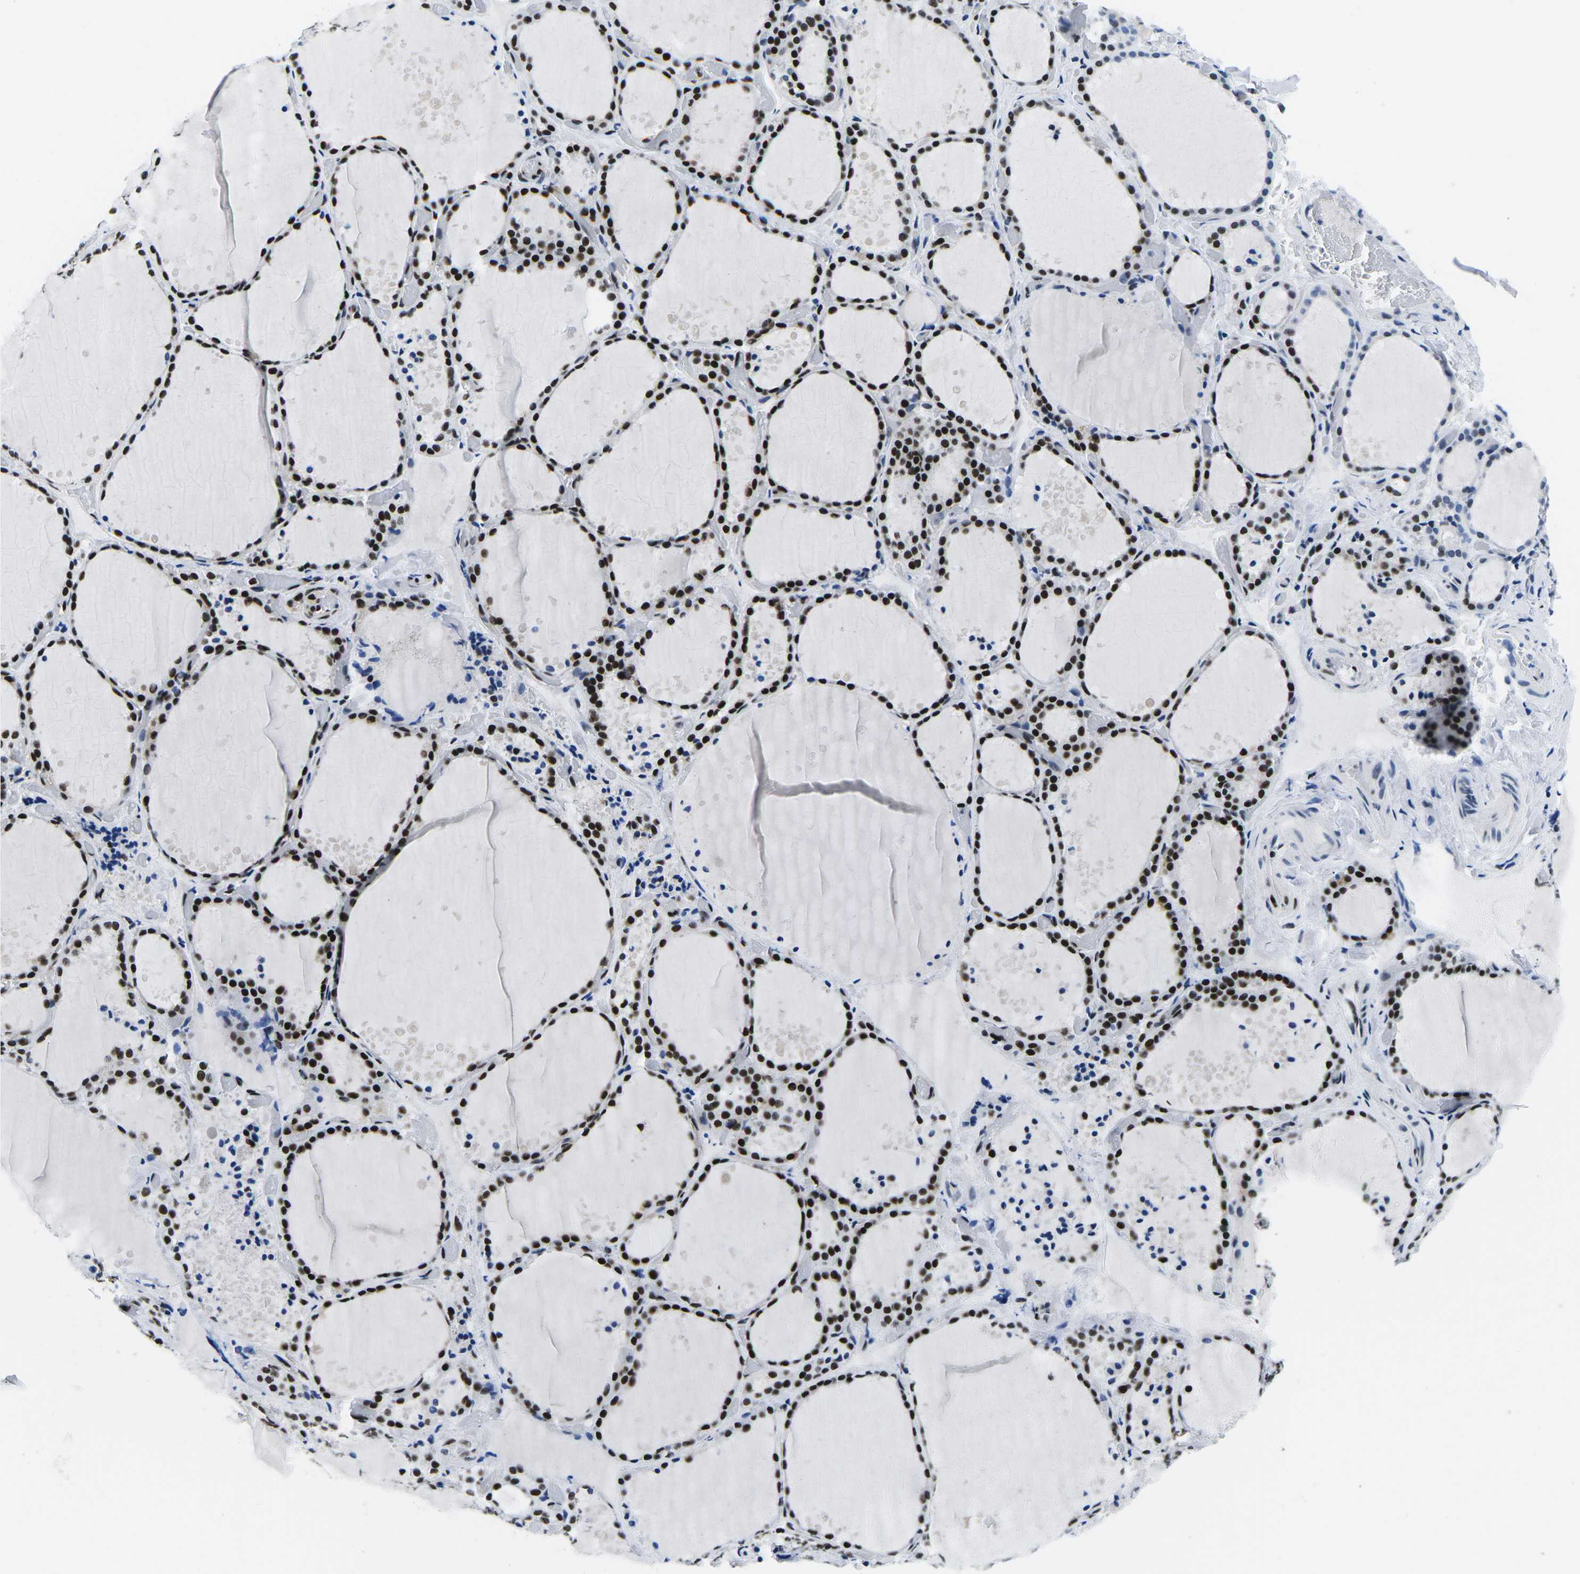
{"staining": {"intensity": "strong", "quantity": ">75%", "location": "nuclear"}, "tissue": "thyroid gland", "cell_type": "Glandular cells", "image_type": "normal", "snomed": [{"axis": "morphology", "description": "Normal tissue, NOS"}, {"axis": "topography", "description": "Thyroid gland"}], "caption": "Immunohistochemistry micrograph of normal thyroid gland stained for a protein (brown), which exhibits high levels of strong nuclear expression in about >75% of glandular cells.", "gene": "ATF1", "patient": {"sex": "female", "age": 44}}